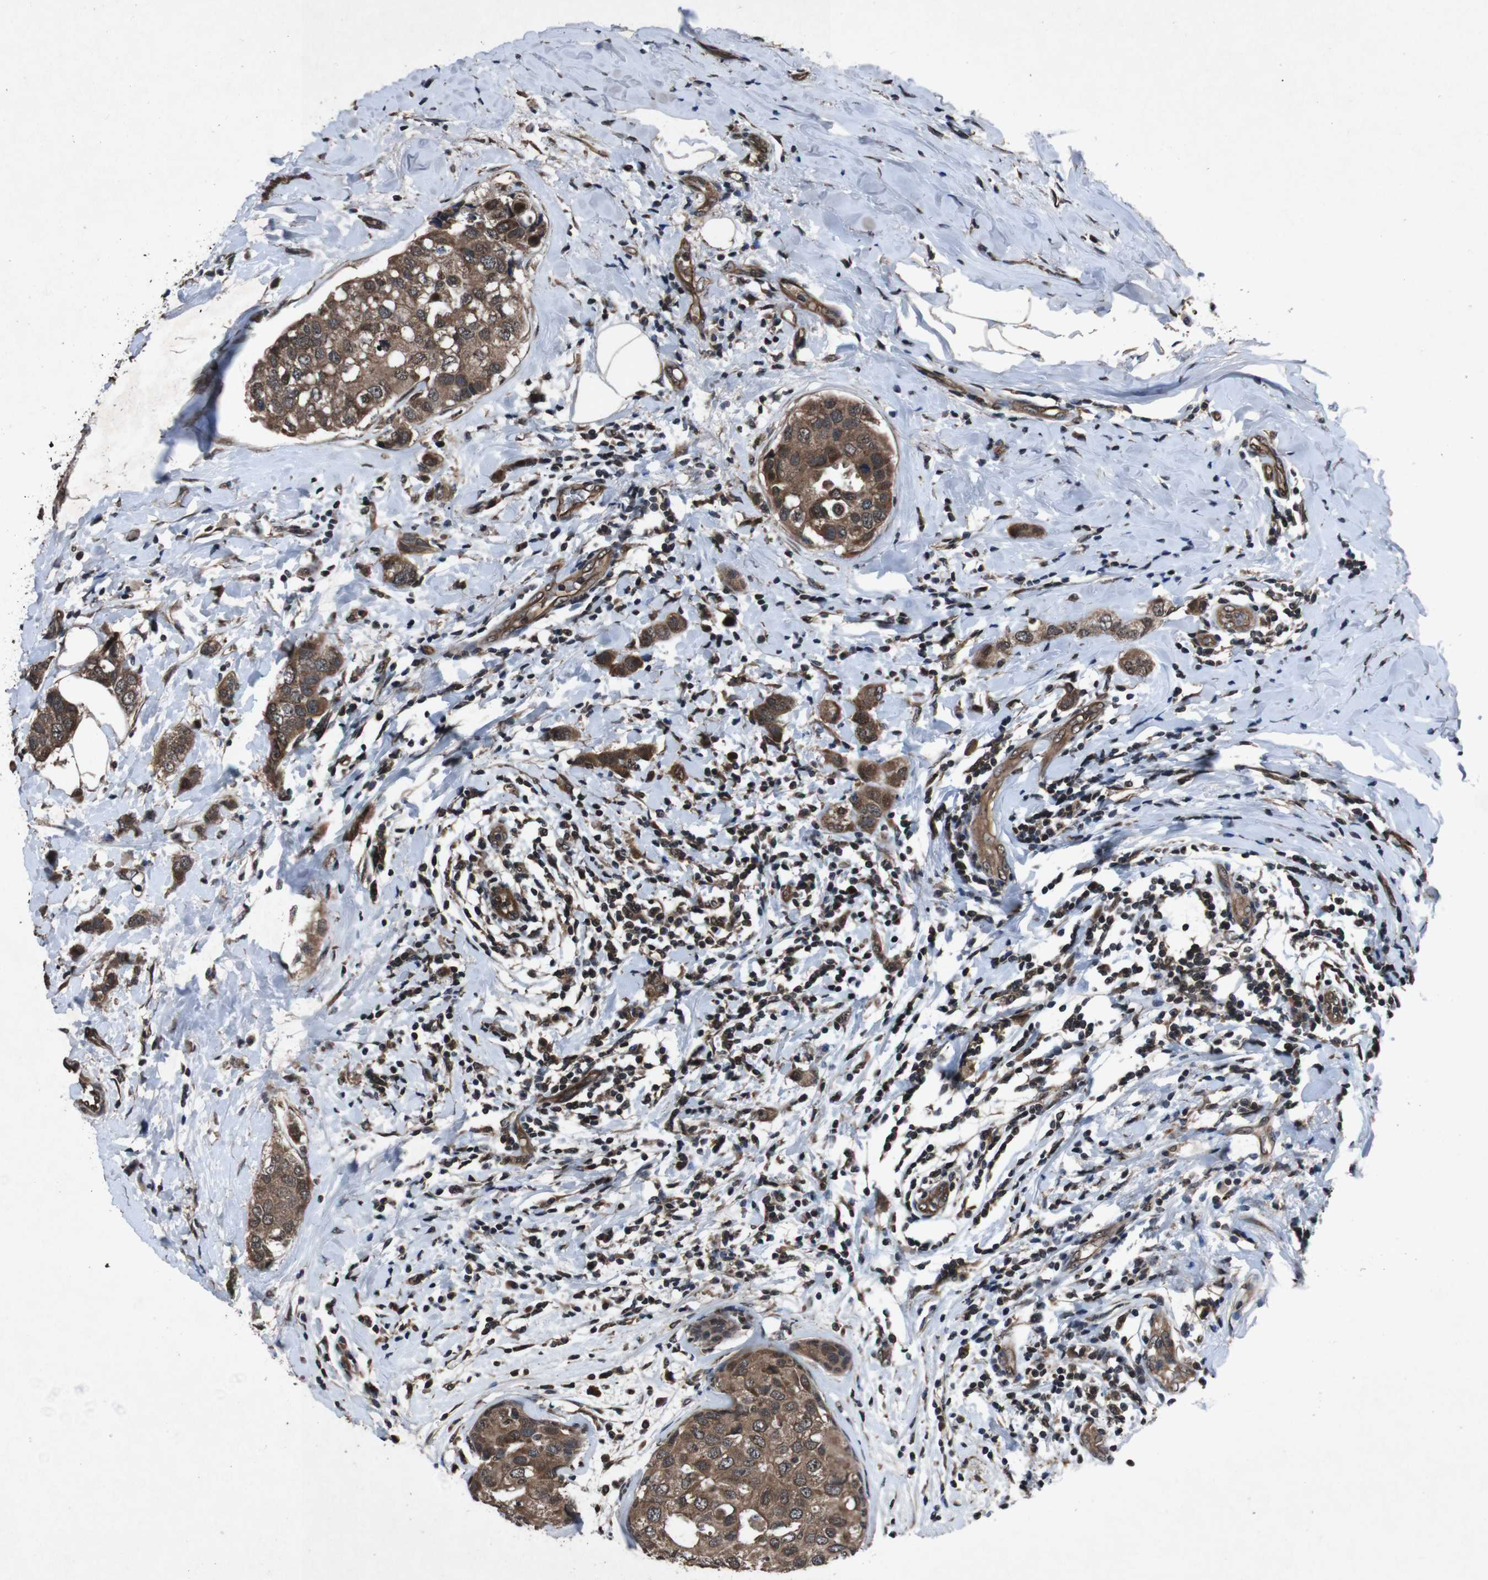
{"staining": {"intensity": "moderate", "quantity": ">75%", "location": "cytoplasmic/membranous,nuclear"}, "tissue": "breast cancer", "cell_type": "Tumor cells", "image_type": "cancer", "snomed": [{"axis": "morphology", "description": "Duct carcinoma"}, {"axis": "topography", "description": "Breast"}], "caption": "A brown stain labels moderate cytoplasmic/membranous and nuclear expression of a protein in infiltrating ductal carcinoma (breast) tumor cells. The staining was performed using DAB to visualize the protein expression in brown, while the nuclei were stained in blue with hematoxylin (Magnification: 20x).", "gene": "SOCS1", "patient": {"sex": "female", "age": 50}}